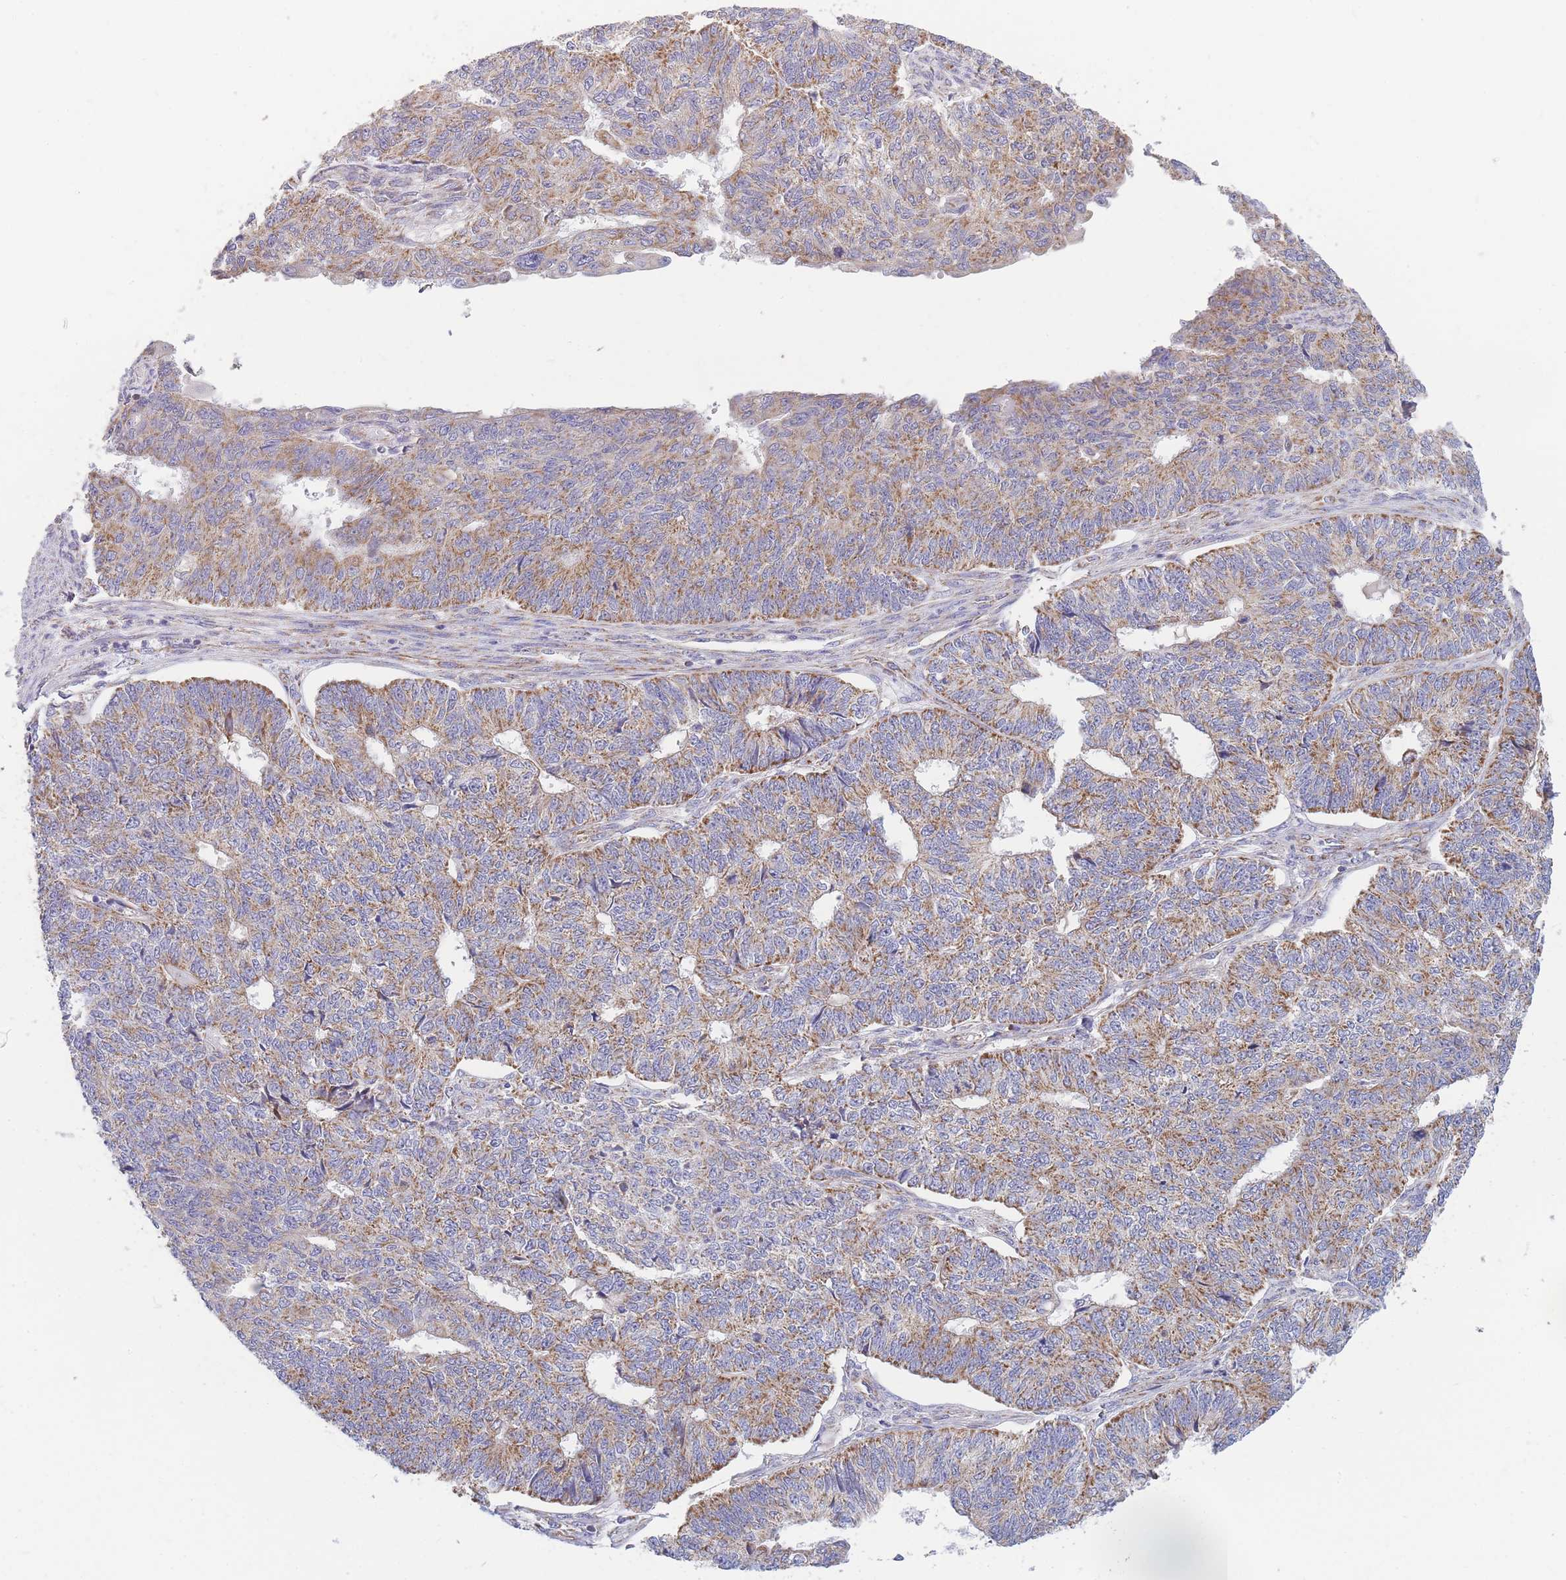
{"staining": {"intensity": "moderate", "quantity": "25%-75%", "location": "cytoplasmic/membranous"}, "tissue": "endometrial cancer", "cell_type": "Tumor cells", "image_type": "cancer", "snomed": [{"axis": "morphology", "description": "Adenocarcinoma, NOS"}, {"axis": "topography", "description": "Endometrium"}], "caption": "IHC (DAB) staining of human endometrial cancer displays moderate cytoplasmic/membranous protein positivity in about 25%-75% of tumor cells.", "gene": "MRPS11", "patient": {"sex": "female", "age": 32}}